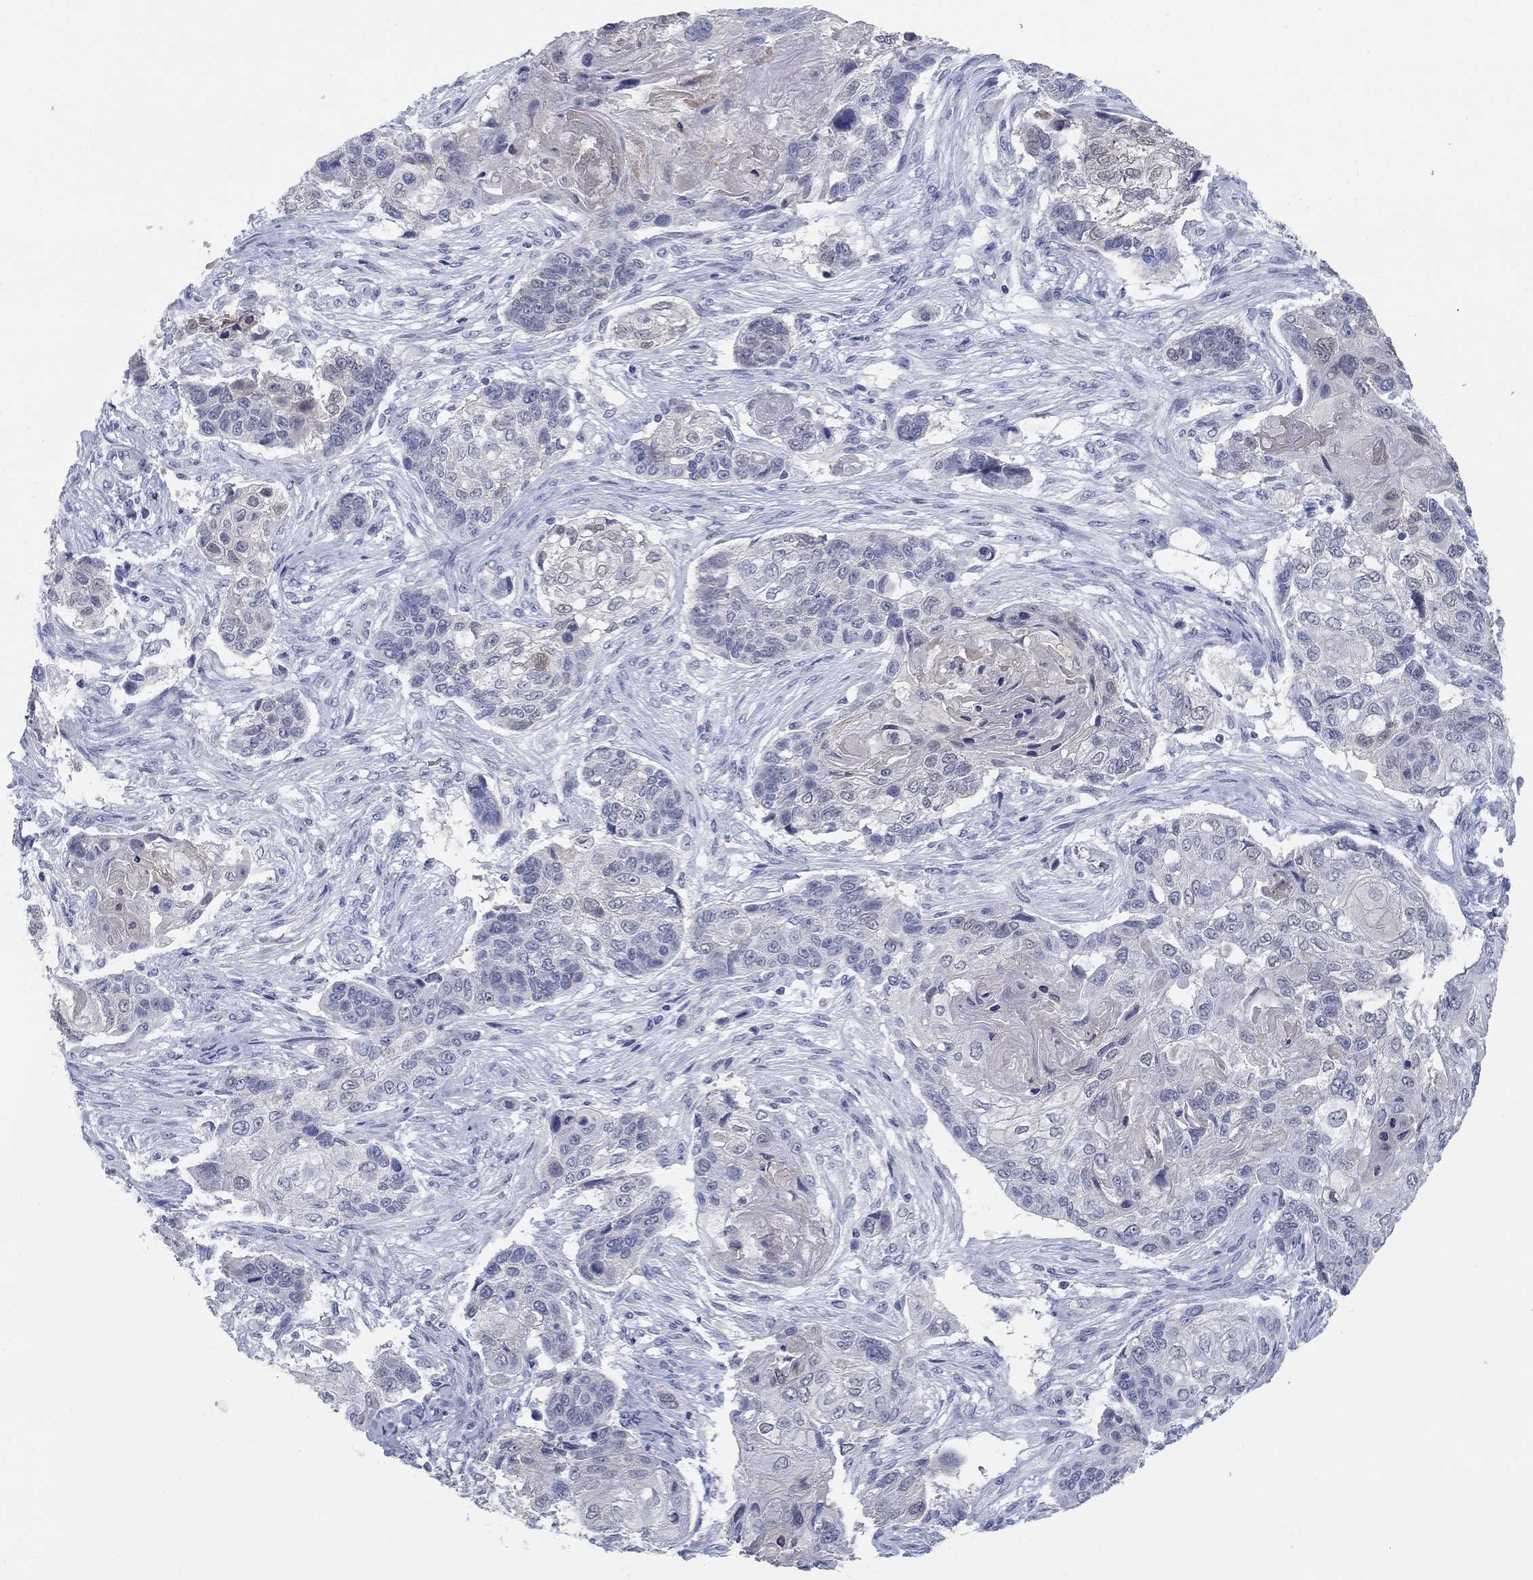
{"staining": {"intensity": "weak", "quantity": "<25%", "location": "cytoplasmic/membranous"}, "tissue": "lung cancer", "cell_type": "Tumor cells", "image_type": "cancer", "snomed": [{"axis": "morphology", "description": "Normal tissue, NOS"}, {"axis": "morphology", "description": "Squamous cell carcinoma, NOS"}, {"axis": "topography", "description": "Bronchus"}, {"axis": "topography", "description": "Lung"}], "caption": "Protein analysis of lung cancer (squamous cell carcinoma) demonstrates no significant positivity in tumor cells. Nuclei are stained in blue.", "gene": "ATP6V1G2", "patient": {"sex": "male", "age": 69}}